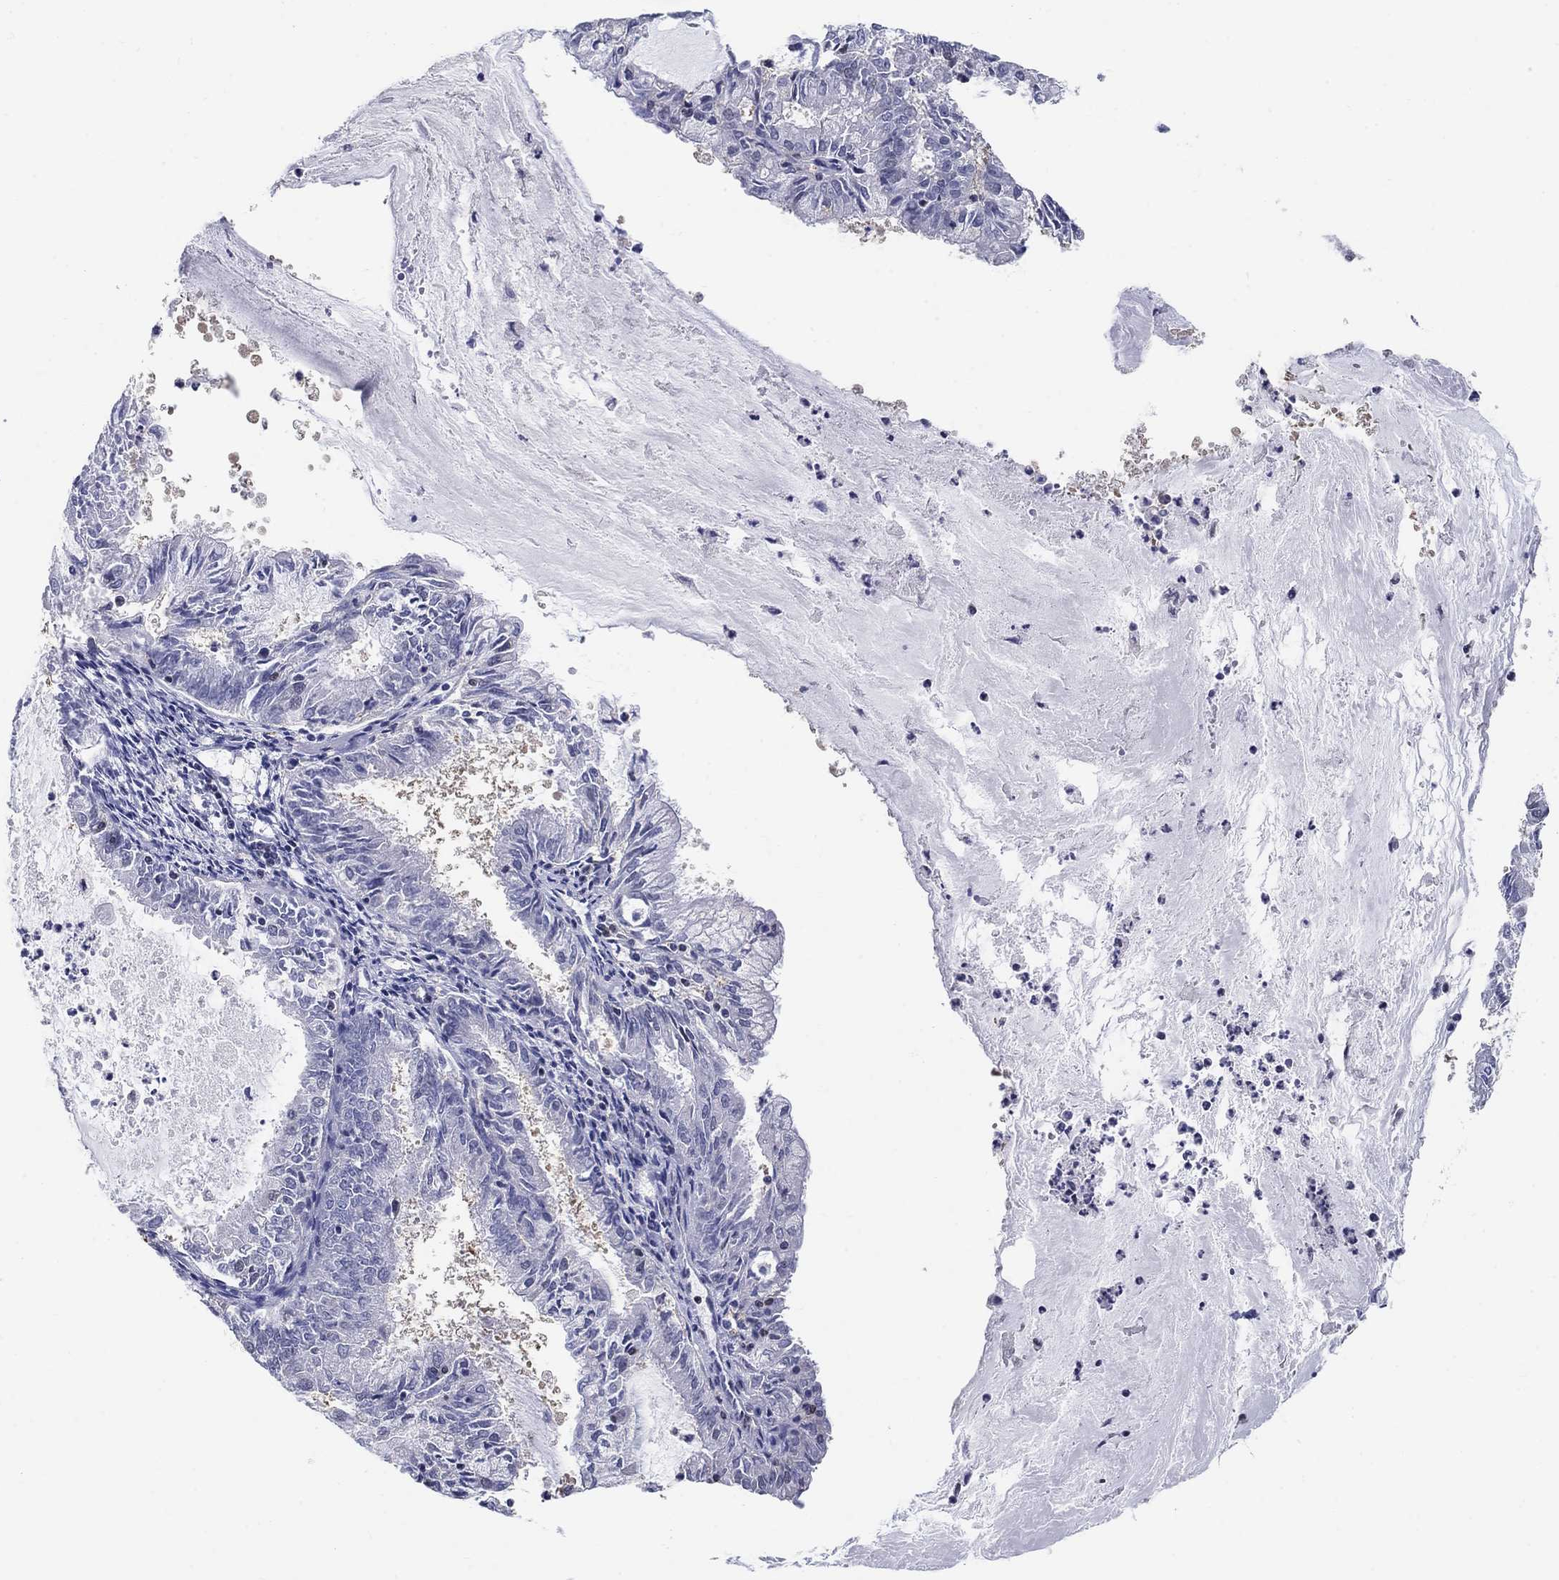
{"staining": {"intensity": "moderate", "quantity": "<25%", "location": "nuclear"}, "tissue": "endometrial cancer", "cell_type": "Tumor cells", "image_type": "cancer", "snomed": [{"axis": "morphology", "description": "Adenocarcinoma, NOS"}, {"axis": "topography", "description": "Endometrium"}], "caption": "IHC of human adenocarcinoma (endometrial) displays low levels of moderate nuclear staining in approximately <25% of tumor cells. The staining was performed using DAB (3,3'-diaminobenzidine), with brown indicating positive protein expression. Nuclei are stained blue with hematoxylin.", "gene": "CENPE", "patient": {"sex": "female", "age": 57}}